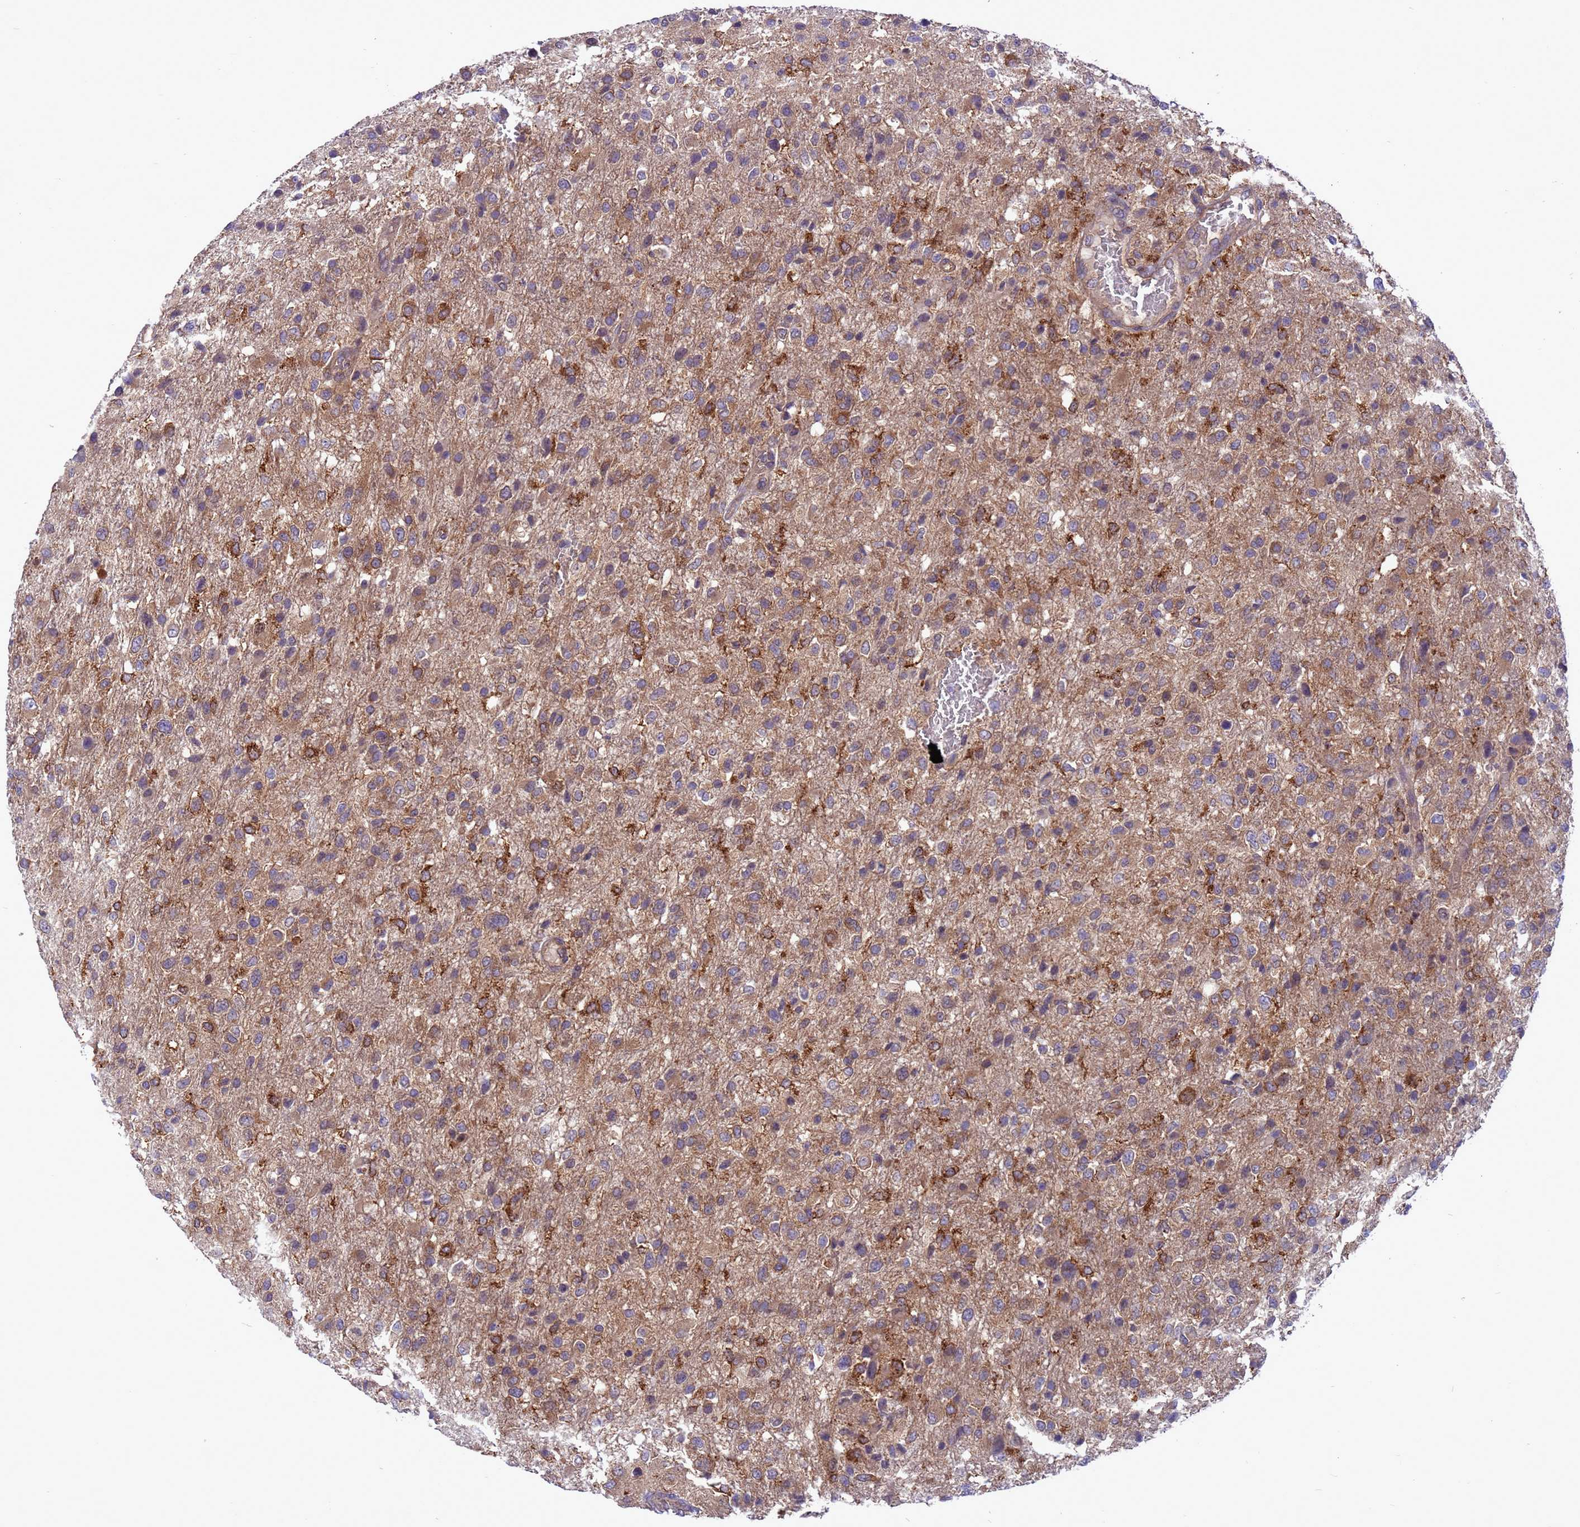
{"staining": {"intensity": "moderate", "quantity": ">75%", "location": "cytoplasmic/membranous"}, "tissue": "glioma", "cell_type": "Tumor cells", "image_type": "cancer", "snomed": [{"axis": "morphology", "description": "Glioma, malignant, High grade"}, {"axis": "topography", "description": "Brain"}], "caption": "This photomicrograph exhibits immunohistochemistry staining of human glioma, with medium moderate cytoplasmic/membranous staining in about >75% of tumor cells.", "gene": "ARHGAP12", "patient": {"sex": "female", "age": 74}}